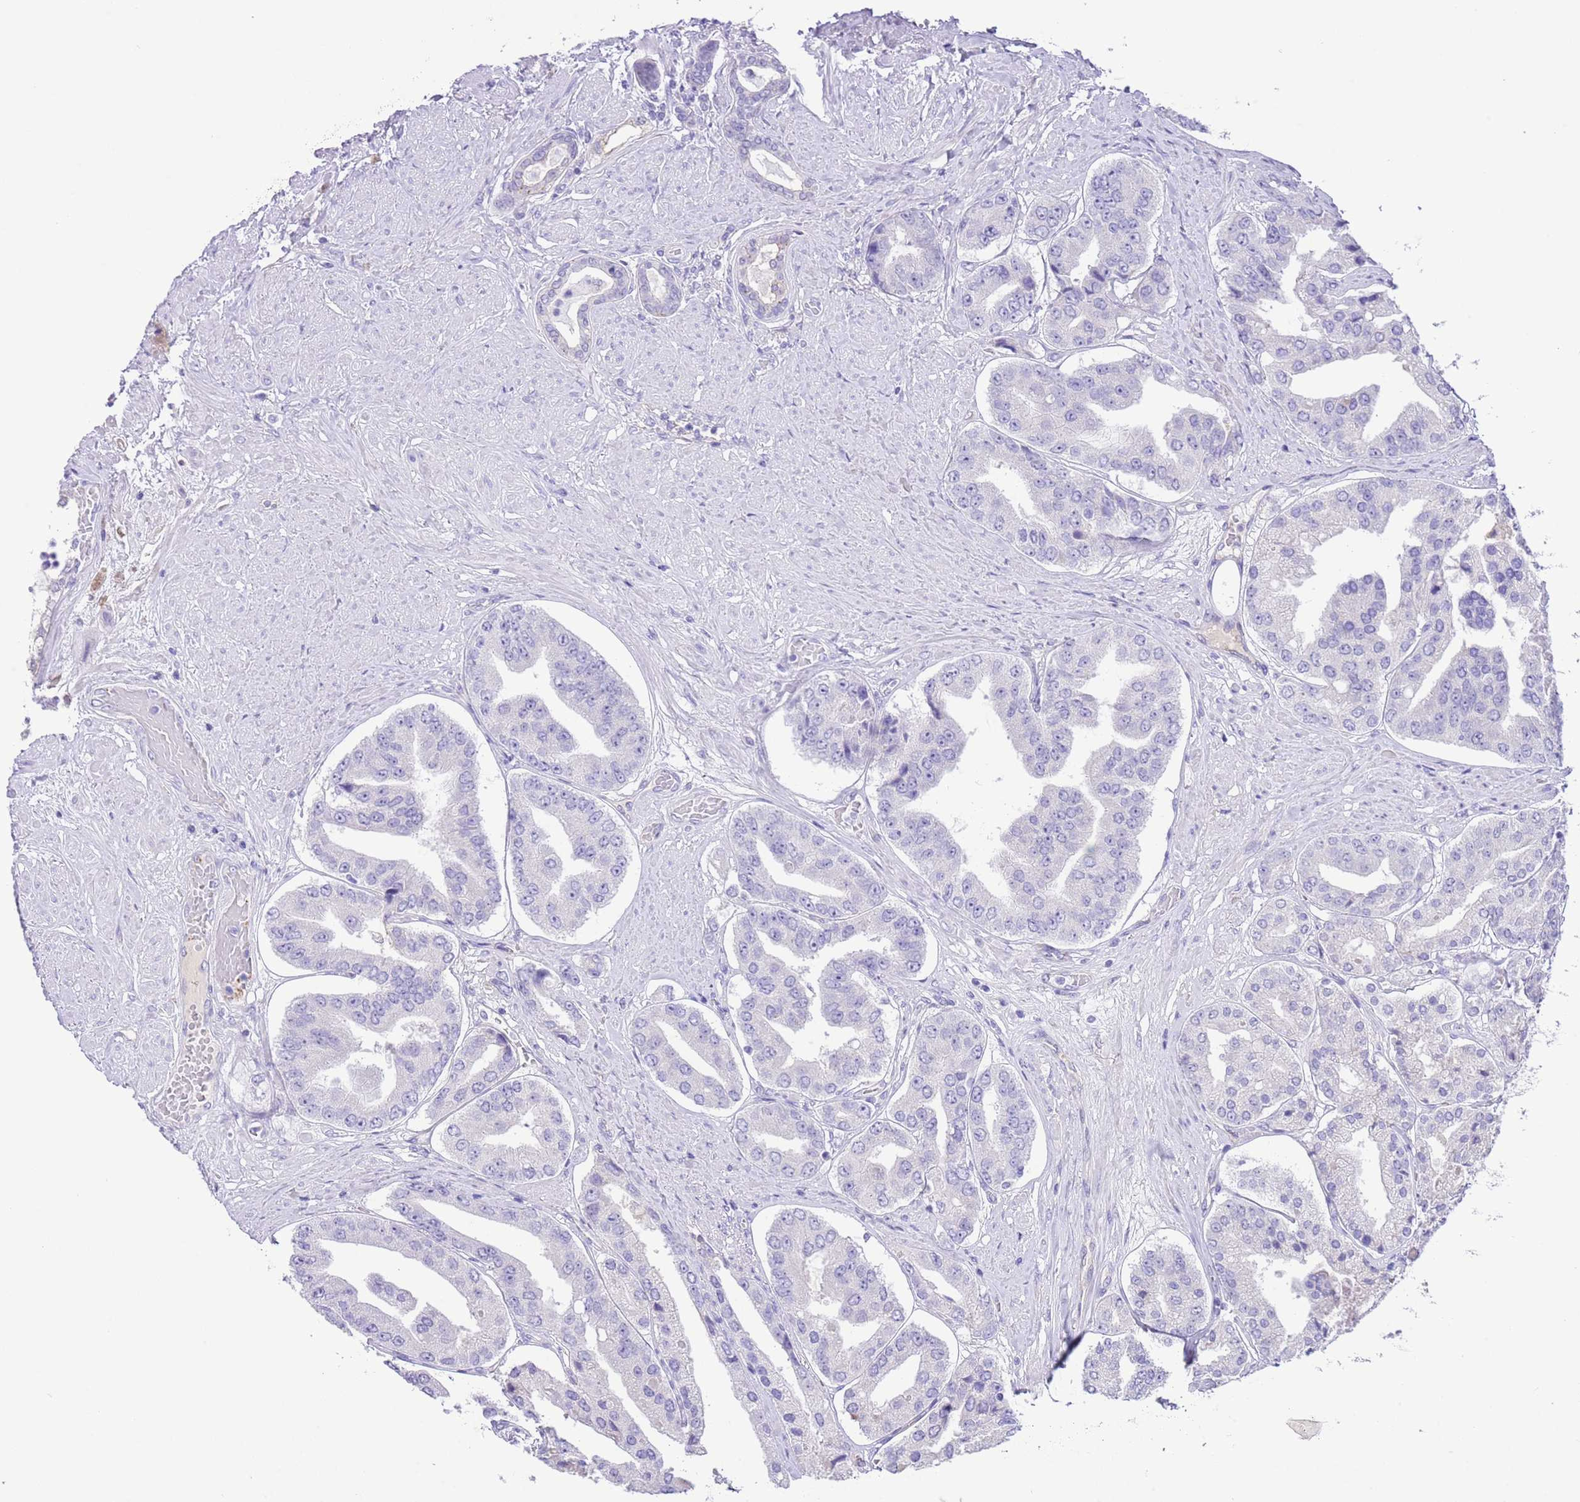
{"staining": {"intensity": "negative", "quantity": "none", "location": "none"}, "tissue": "prostate cancer", "cell_type": "Tumor cells", "image_type": "cancer", "snomed": [{"axis": "morphology", "description": "Adenocarcinoma, High grade"}, {"axis": "topography", "description": "Prostate"}], "caption": "Immunohistochemistry (IHC) of human adenocarcinoma (high-grade) (prostate) exhibits no positivity in tumor cells.", "gene": "IGF1", "patient": {"sex": "male", "age": 63}}